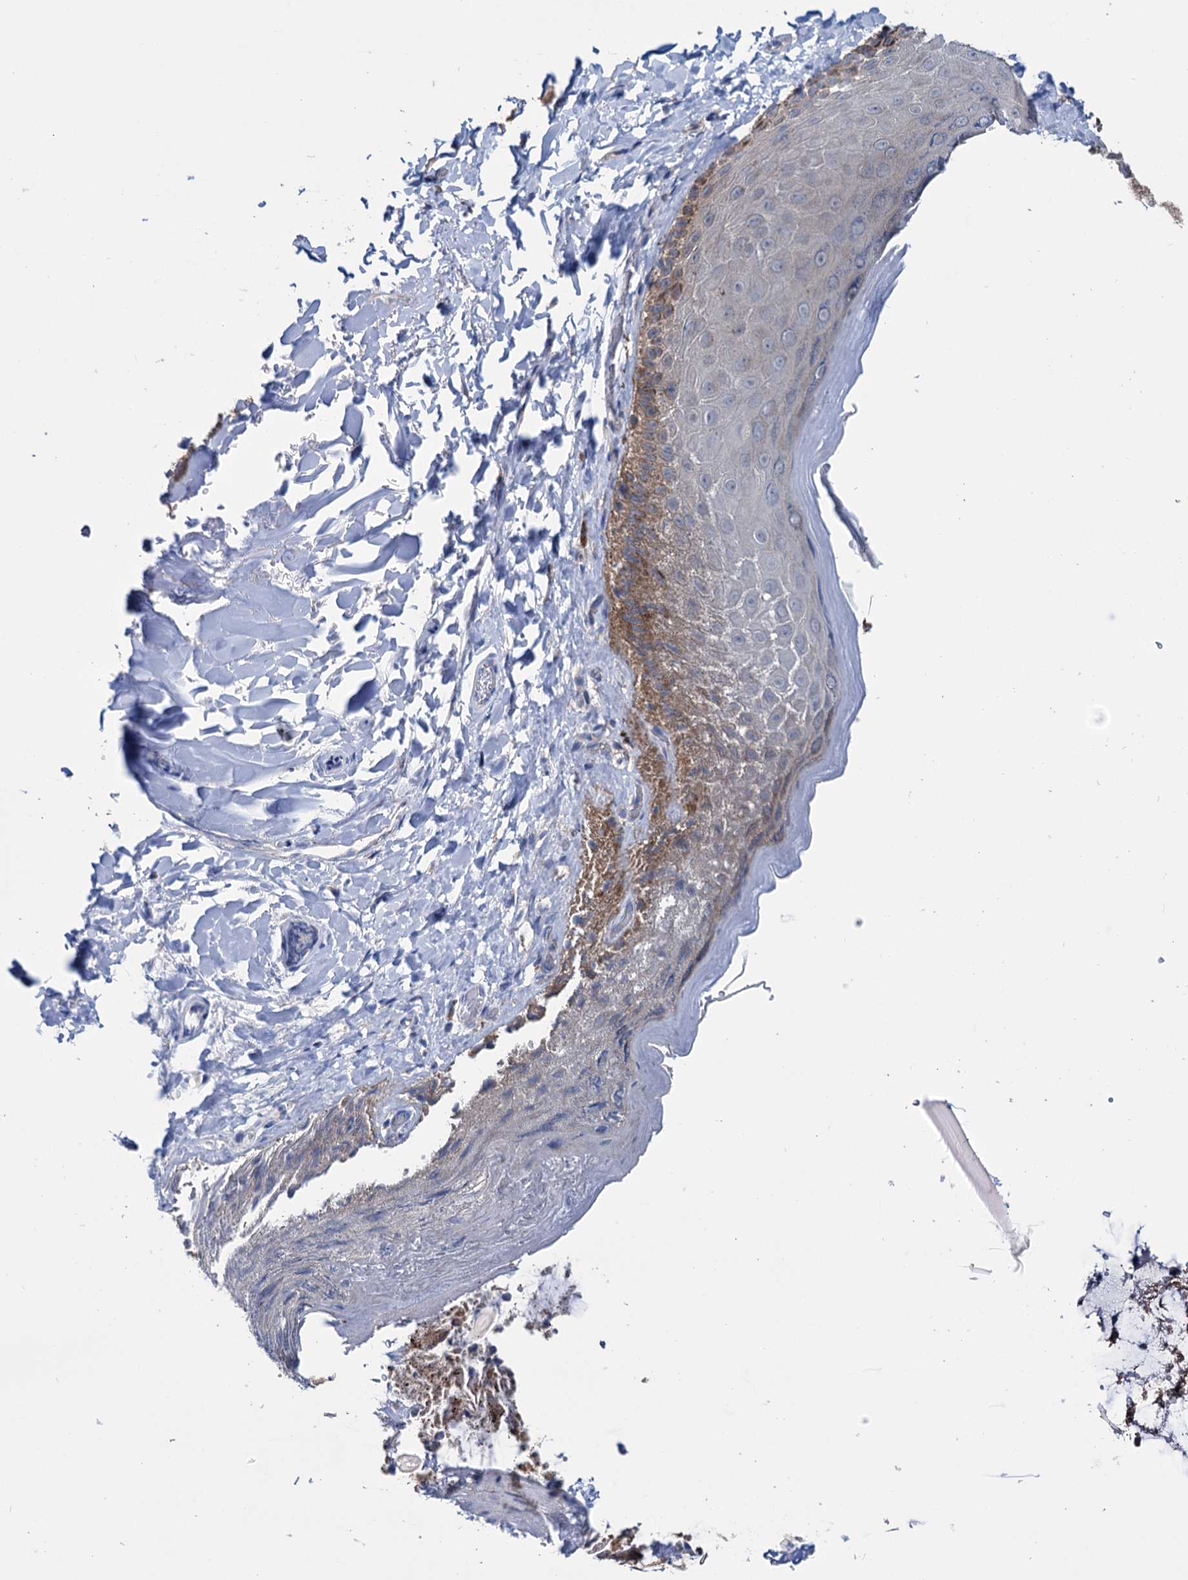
{"staining": {"intensity": "moderate", "quantity": "<25%", "location": "cytoplasmic/membranous"}, "tissue": "skin", "cell_type": "Epidermal cells", "image_type": "normal", "snomed": [{"axis": "morphology", "description": "Normal tissue, NOS"}, {"axis": "topography", "description": "Anal"}], "caption": "Immunohistochemical staining of normal human skin reveals low levels of moderate cytoplasmic/membranous positivity in approximately <25% of epidermal cells. (DAB IHC, brown staining for protein, blue staining for nuclei).", "gene": "EYA4", "patient": {"sex": "male", "age": 44}}